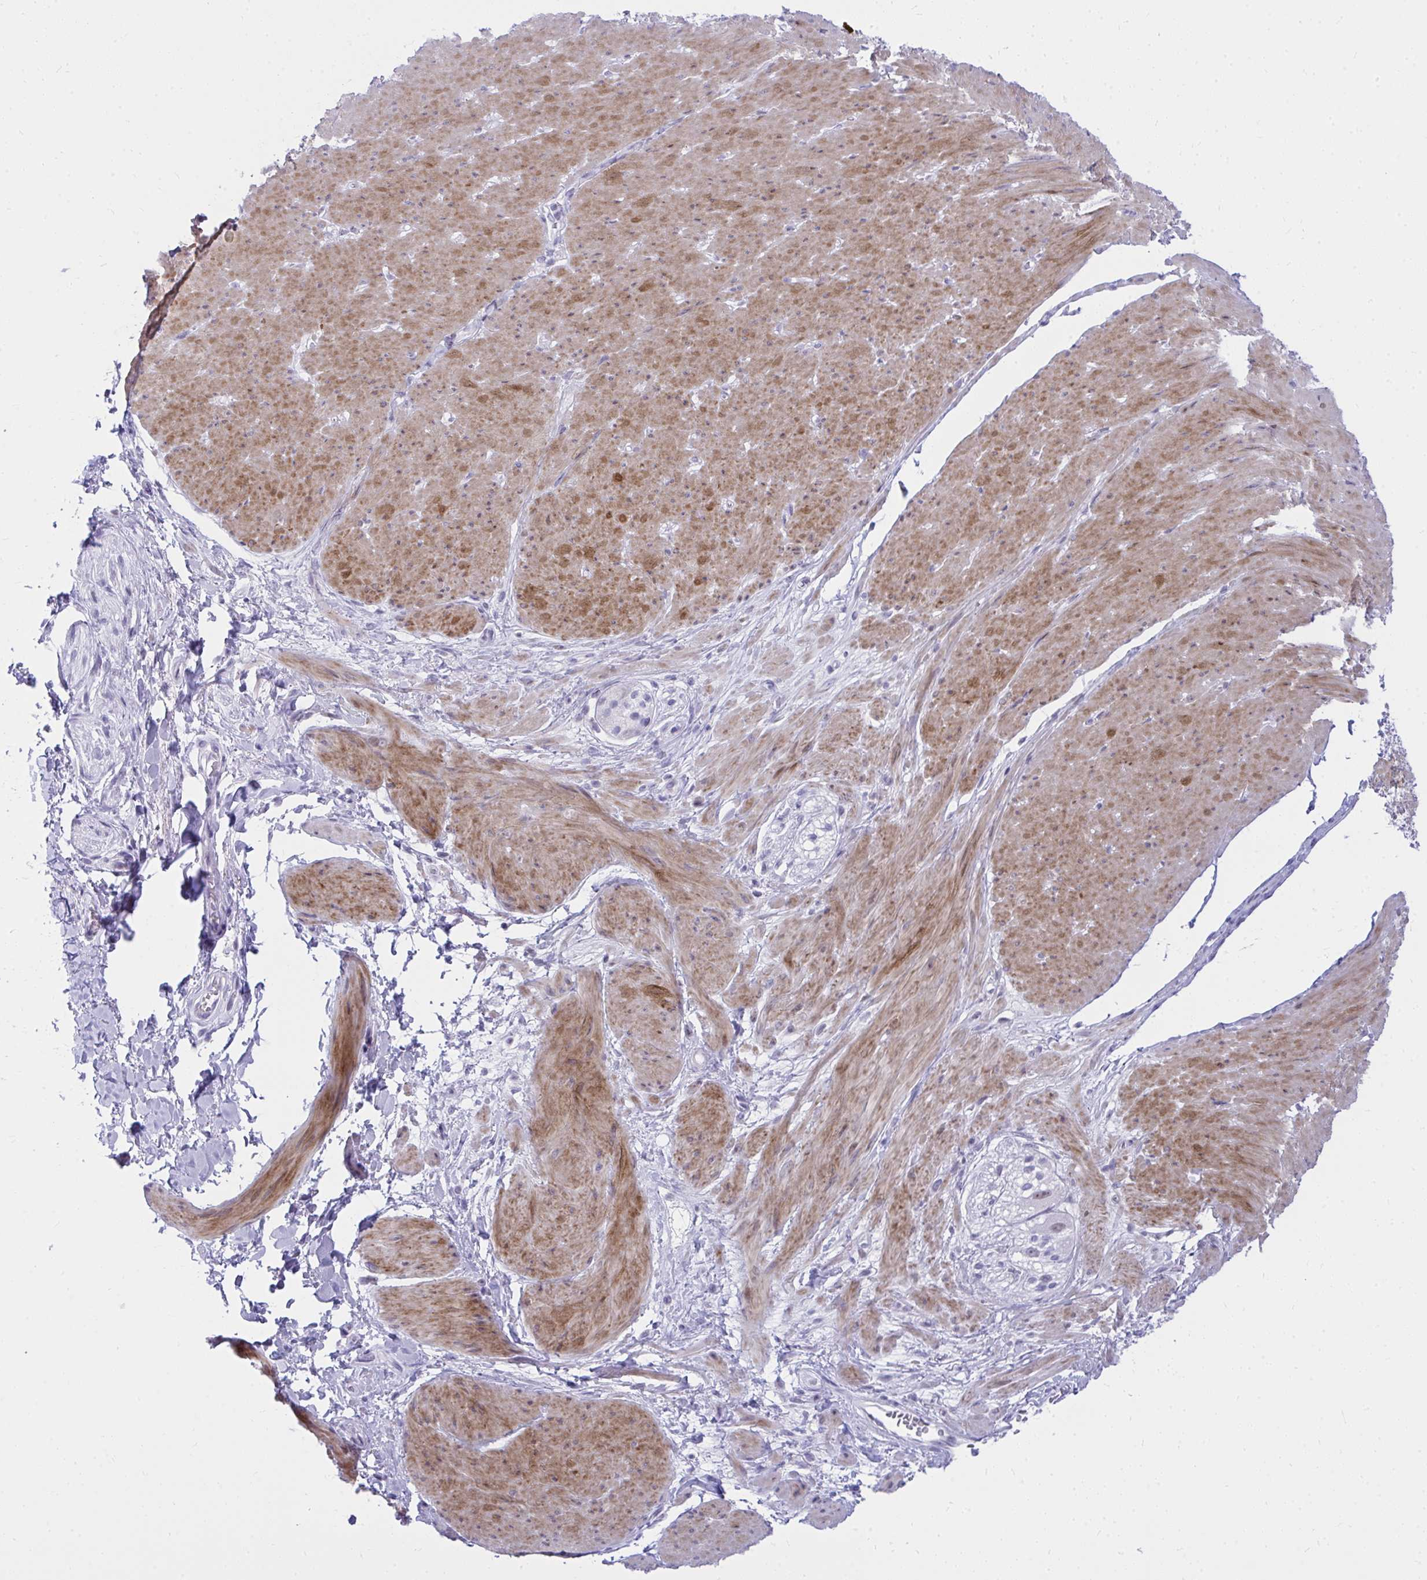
{"staining": {"intensity": "moderate", "quantity": "25%-75%", "location": "cytoplasmic/membranous"}, "tissue": "smooth muscle", "cell_type": "Smooth muscle cells", "image_type": "normal", "snomed": [{"axis": "morphology", "description": "Normal tissue, NOS"}, {"axis": "topography", "description": "Smooth muscle"}, {"axis": "topography", "description": "Rectum"}], "caption": "Immunohistochemical staining of normal human smooth muscle exhibits 25%-75% levels of moderate cytoplasmic/membranous protein staining in approximately 25%-75% of smooth muscle cells.", "gene": "OR5F1", "patient": {"sex": "male", "age": 53}}